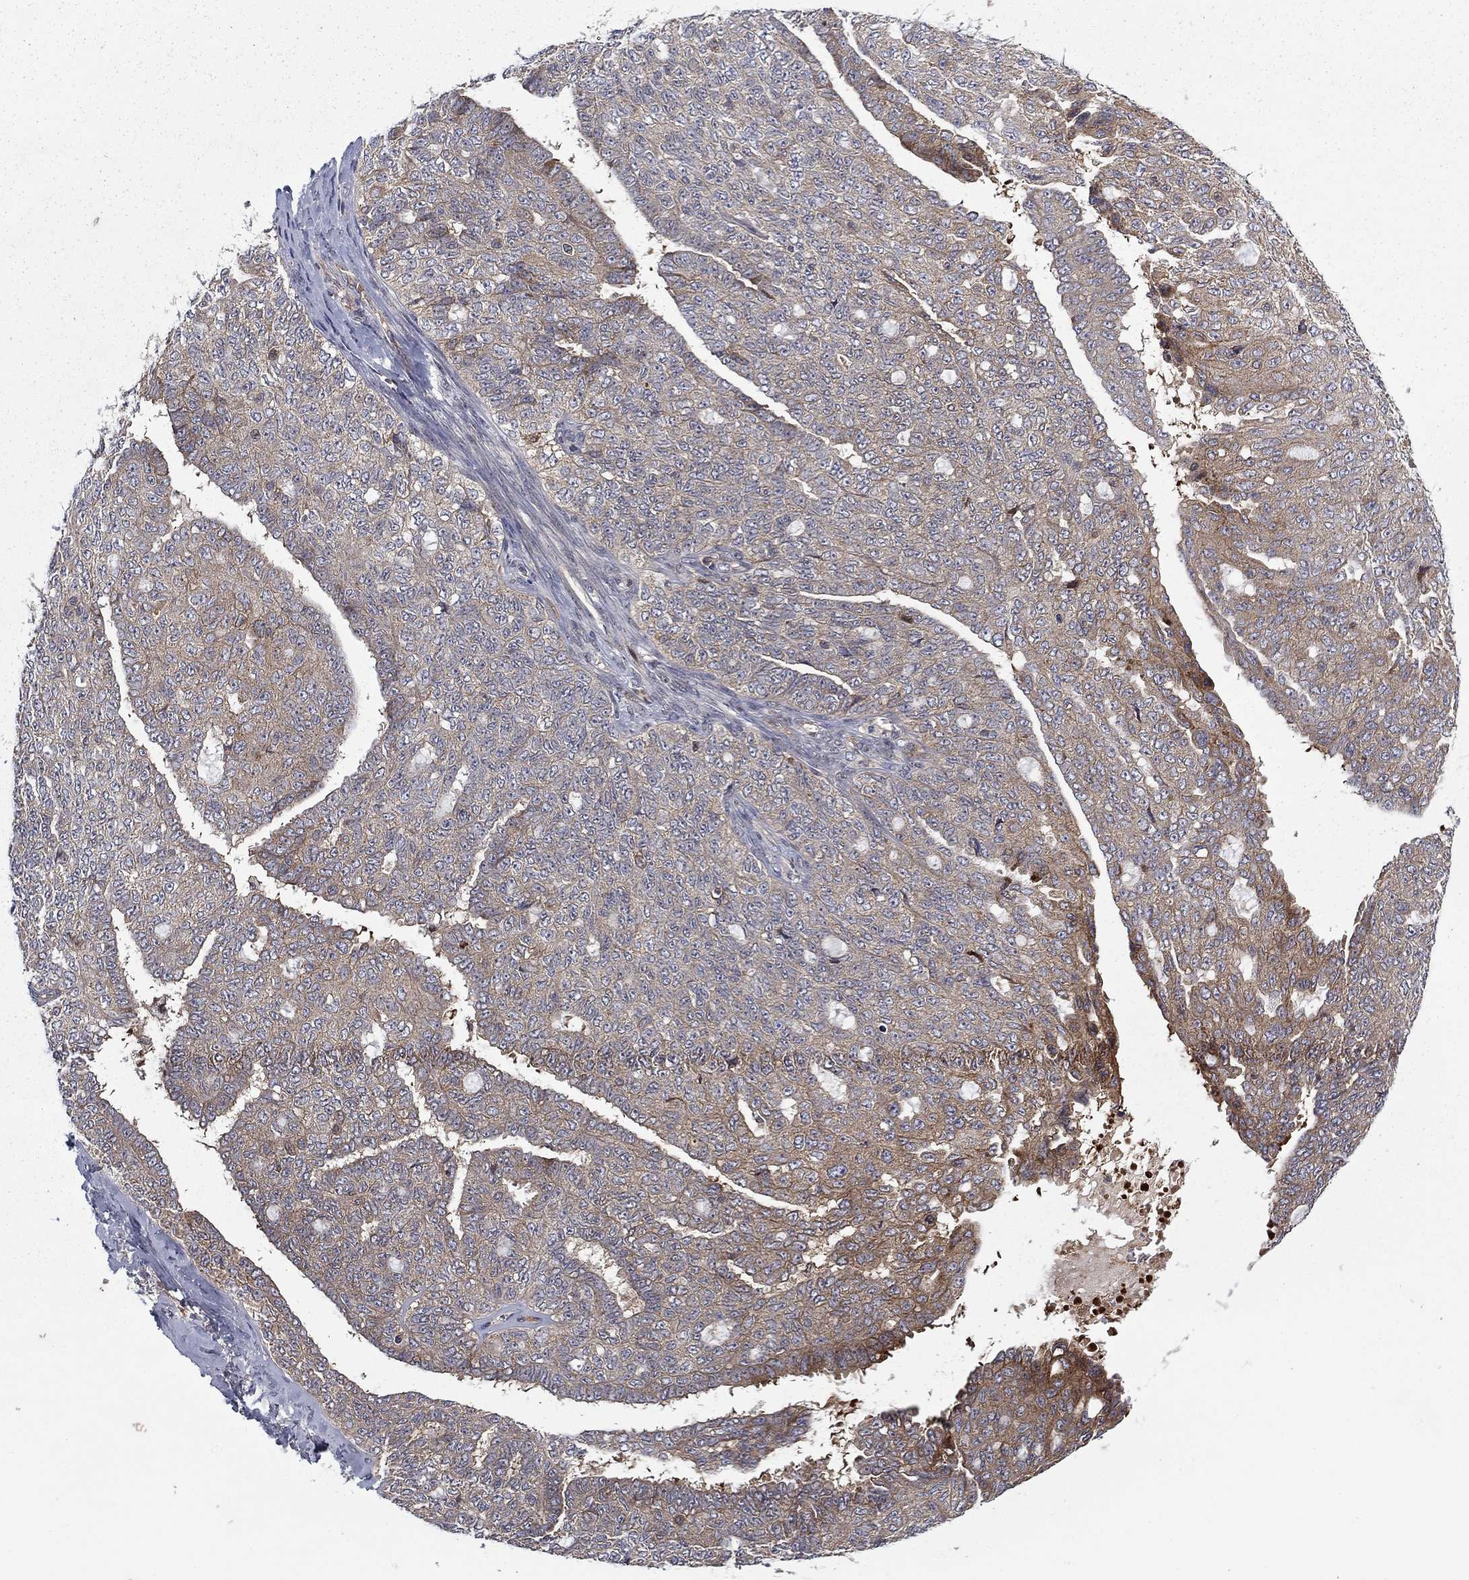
{"staining": {"intensity": "moderate", "quantity": "<25%", "location": "cytoplasmic/membranous"}, "tissue": "ovarian cancer", "cell_type": "Tumor cells", "image_type": "cancer", "snomed": [{"axis": "morphology", "description": "Cystadenocarcinoma, serous, NOS"}, {"axis": "topography", "description": "Ovary"}], "caption": "Immunohistochemical staining of human ovarian serous cystadenocarcinoma demonstrates moderate cytoplasmic/membranous protein expression in about <25% of tumor cells.", "gene": "HDAC4", "patient": {"sex": "female", "age": 71}}